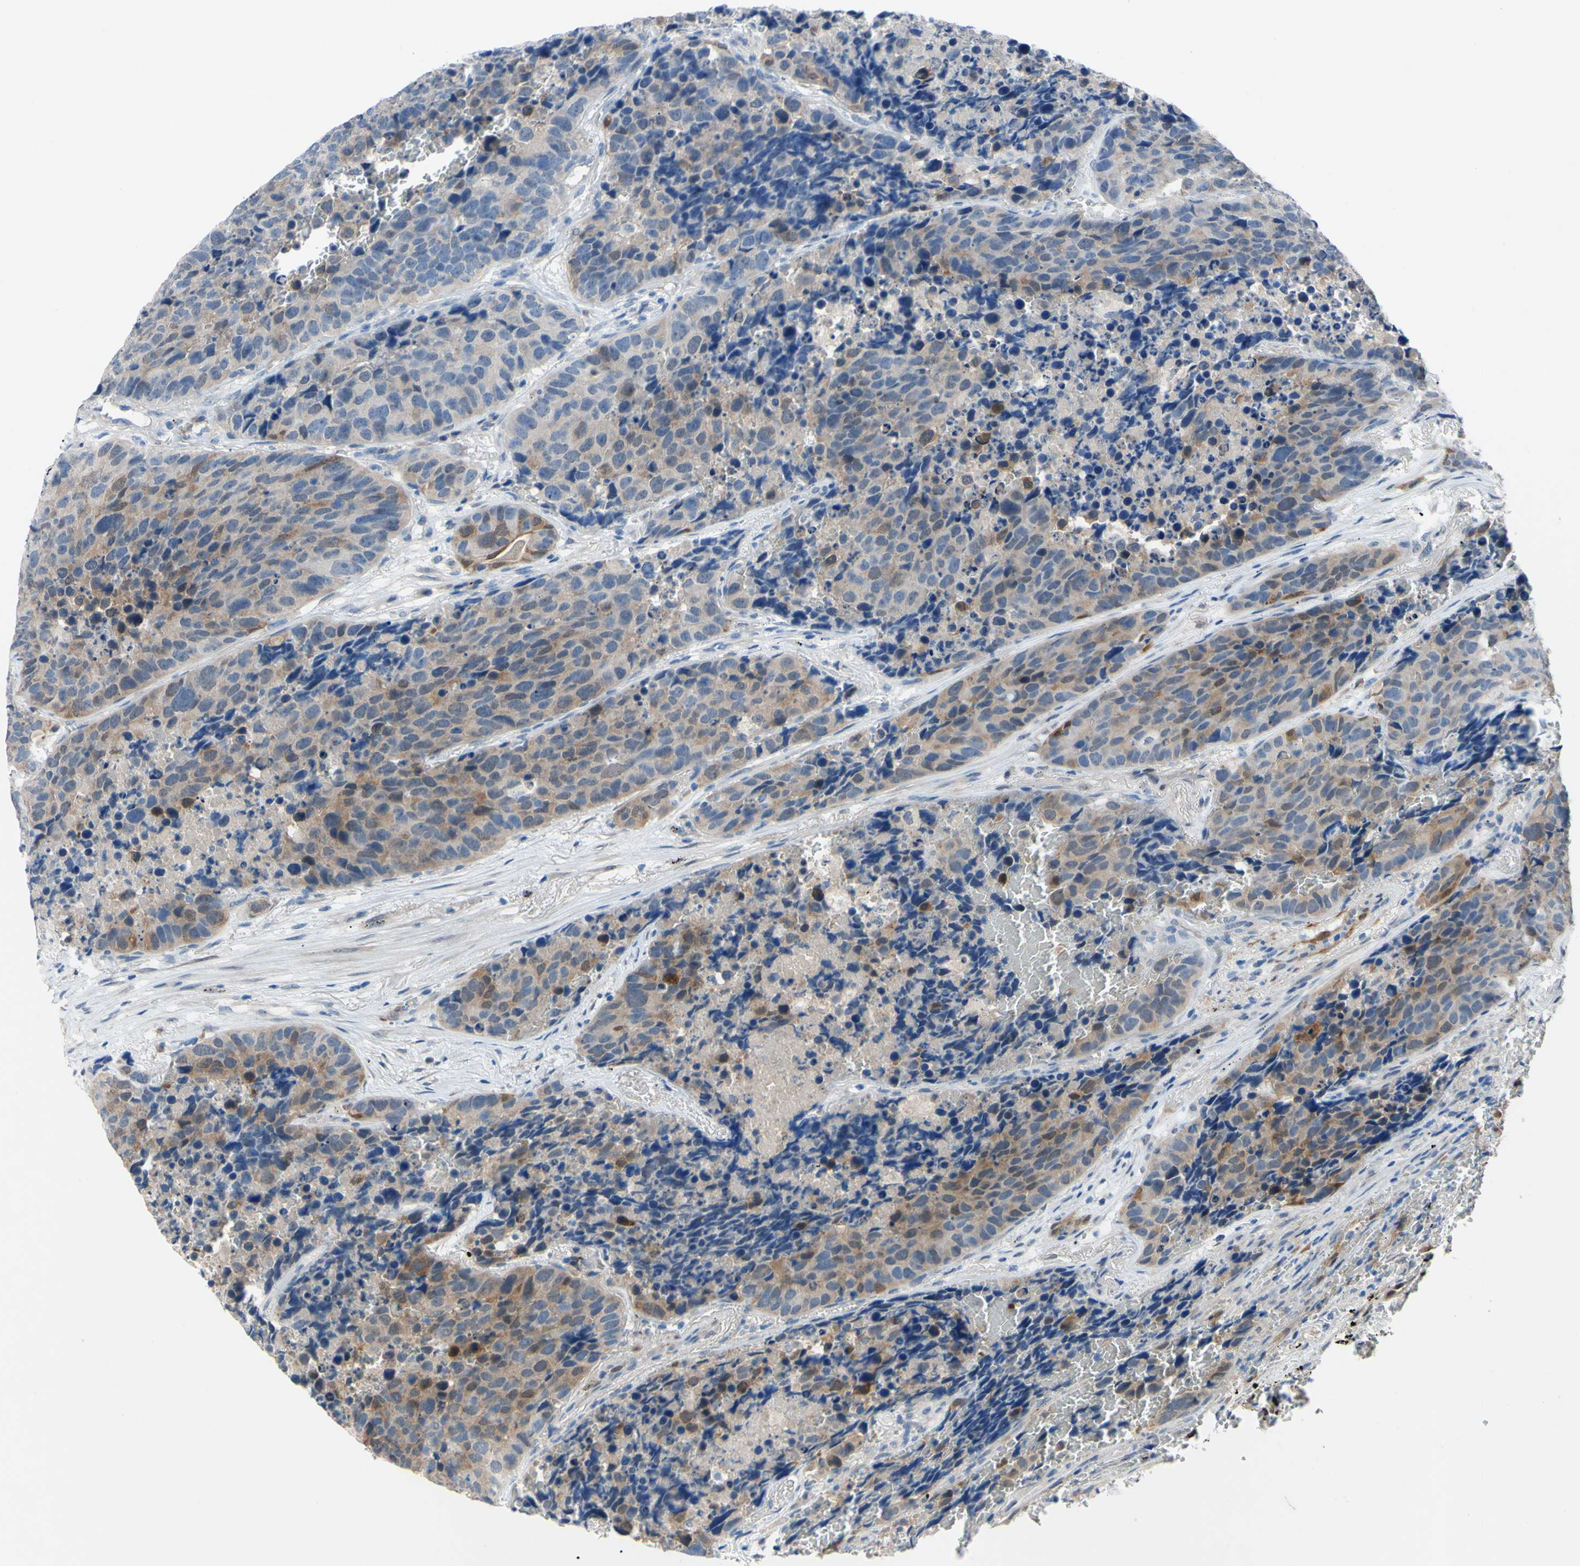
{"staining": {"intensity": "moderate", "quantity": "<25%", "location": "cytoplasmic/membranous"}, "tissue": "carcinoid", "cell_type": "Tumor cells", "image_type": "cancer", "snomed": [{"axis": "morphology", "description": "Carcinoid, malignant, NOS"}, {"axis": "topography", "description": "Lung"}], "caption": "Carcinoid stained for a protein reveals moderate cytoplasmic/membranous positivity in tumor cells.", "gene": "NOL3", "patient": {"sex": "male", "age": 60}}